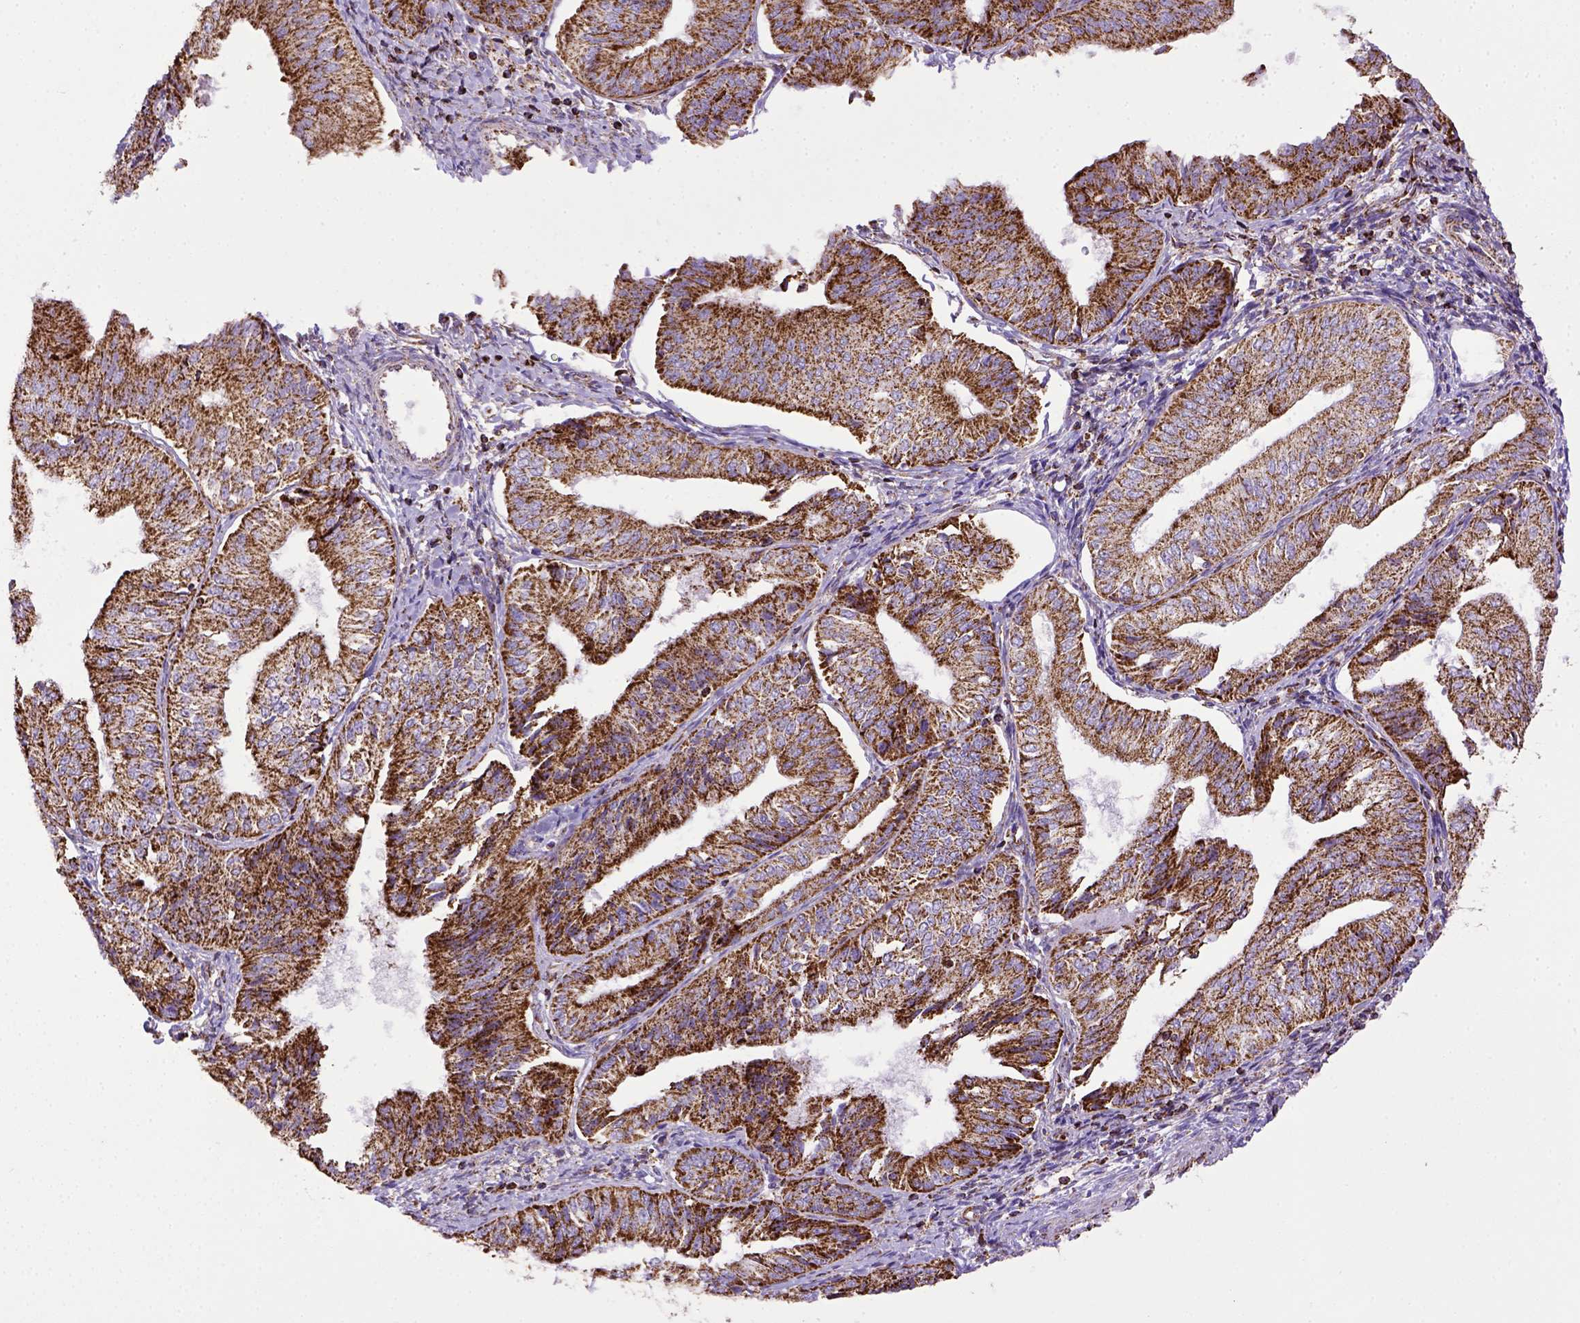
{"staining": {"intensity": "moderate", "quantity": ">75%", "location": "cytoplasmic/membranous"}, "tissue": "endometrial cancer", "cell_type": "Tumor cells", "image_type": "cancer", "snomed": [{"axis": "morphology", "description": "Adenocarcinoma, NOS"}, {"axis": "topography", "description": "Endometrium"}], "caption": "DAB immunohistochemical staining of human adenocarcinoma (endometrial) exhibits moderate cytoplasmic/membranous protein staining in approximately >75% of tumor cells. The staining is performed using DAB brown chromogen to label protein expression. The nuclei are counter-stained blue using hematoxylin.", "gene": "MT-CO1", "patient": {"sex": "female", "age": 58}}